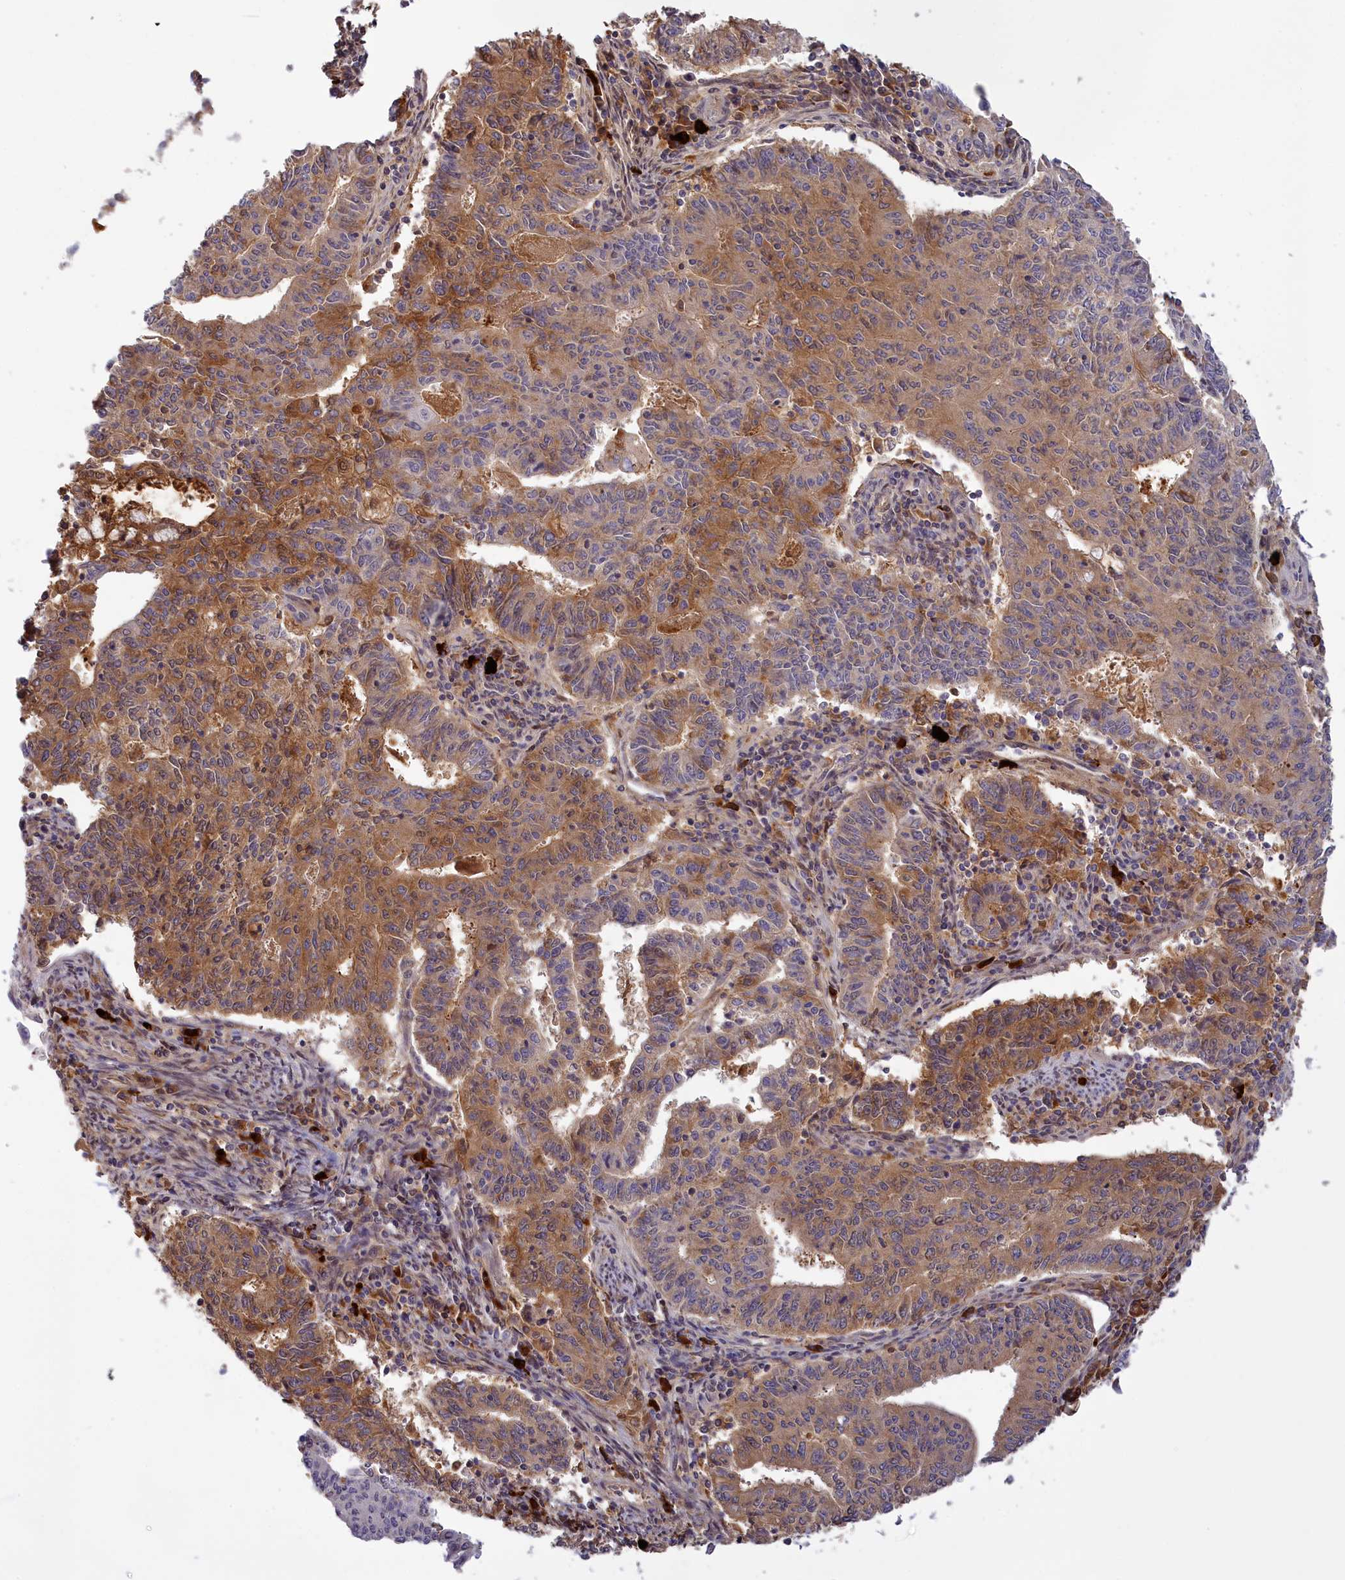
{"staining": {"intensity": "moderate", "quantity": ">75%", "location": "cytoplasmic/membranous"}, "tissue": "endometrial cancer", "cell_type": "Tumor cells", "image_type": "cancer", "snomed": [{"axis": "morphology", "description": "Adenocarcinoma, NOS"}, {"axis": "topography", "description": "Endometrium"}], "caption": "A brown stain shows moderate cytoplasmic/membranous staining of a protein in endometrial cancer tumor cells. Nuclei are stained in blue.", "gene": "RRAD", "patient": {"sex": "female", "age": 59}}